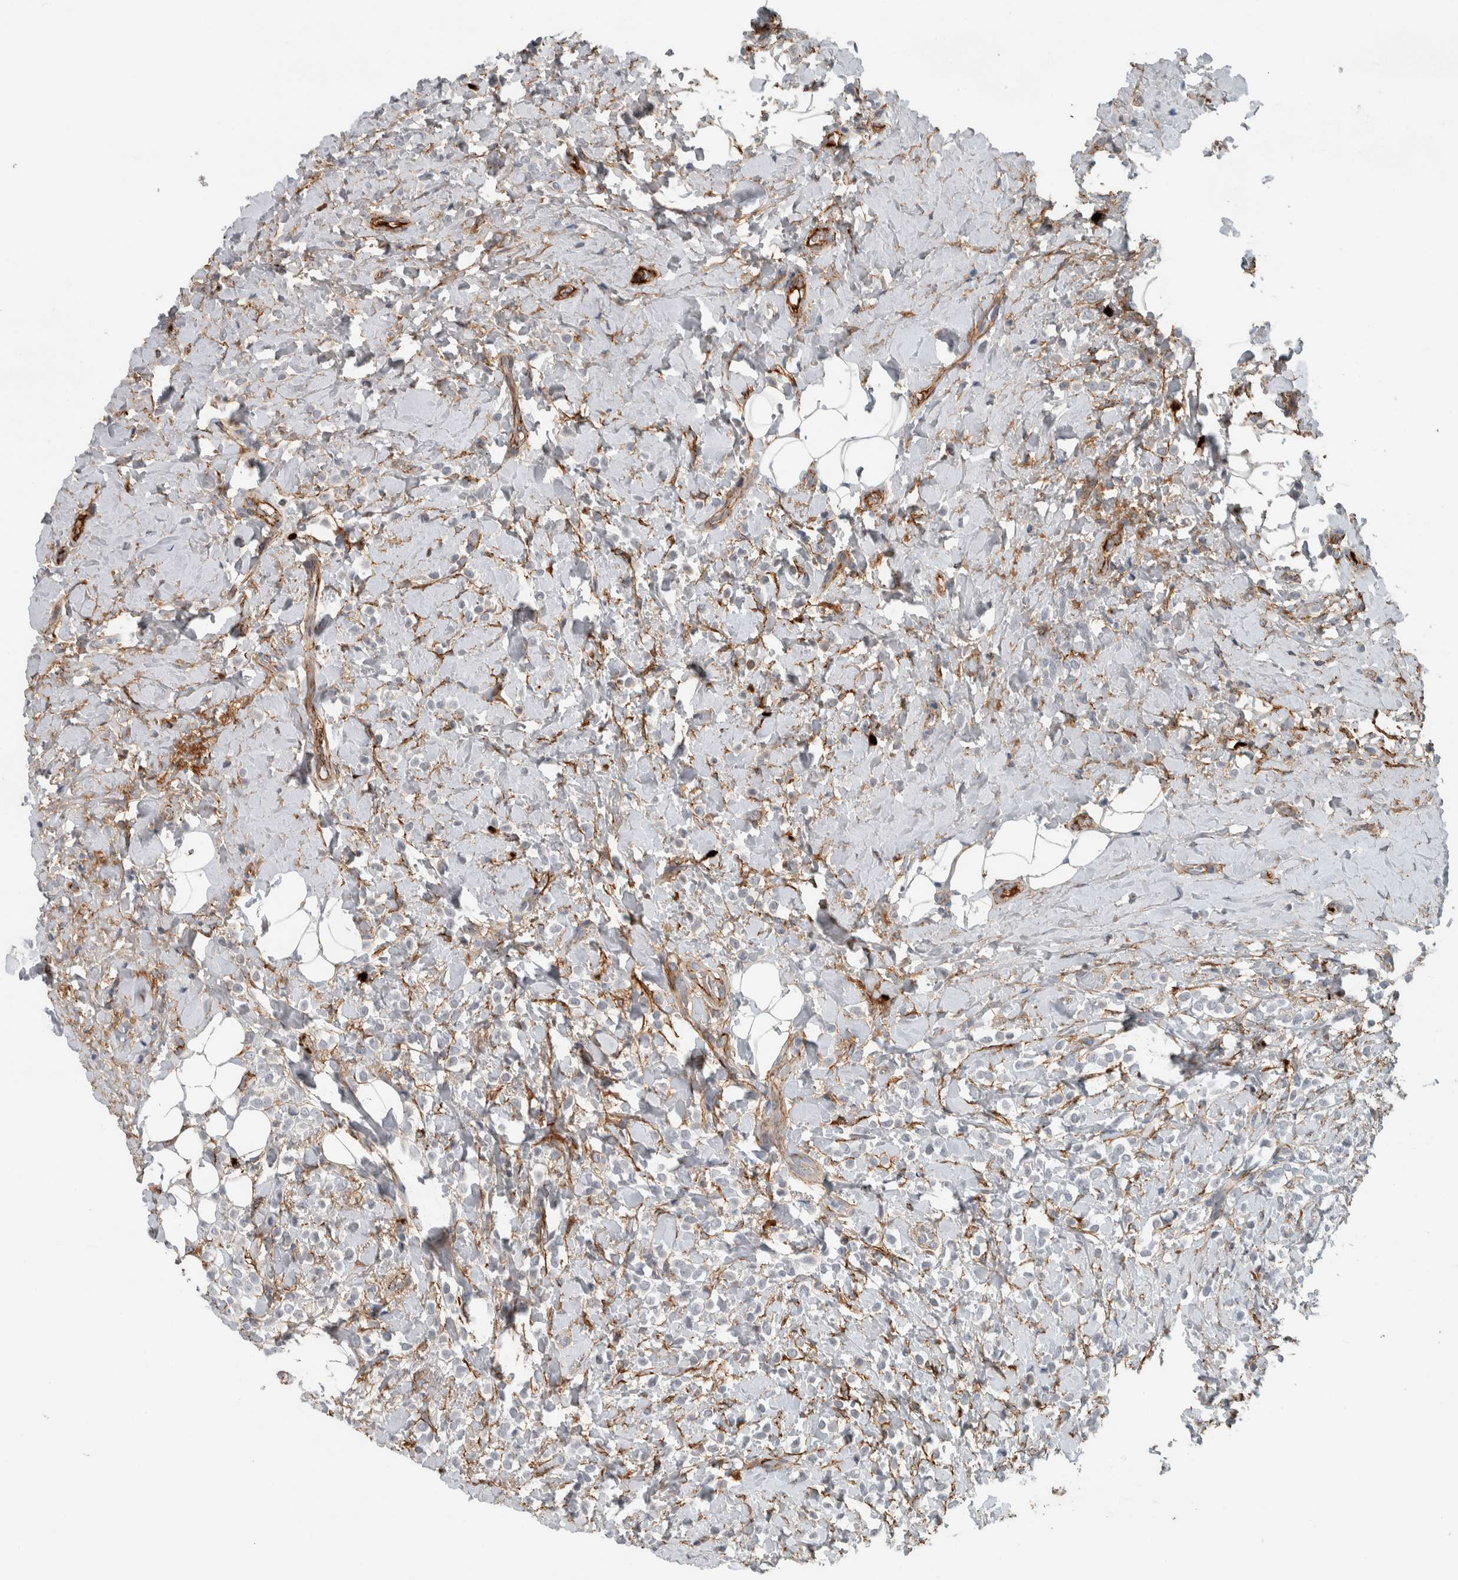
{"staining": {"intensity": "negative", "quantity": "none", "location": "none"}, "tissue": "breast cancer", "cell_type": "Tumor cells", "image_type": "cancer", "snomed": [{"axis": "morphology", "description": "Normal tissue, NOS"}, {"axis": "morphology", "description": "Lobular carcinoma"}, {"axis": "topography", "description": "Breast"}], "caption": "This is an immunohistochemistry (IHC) micrograph of human breast lobular carcinoma. There is no expression in tumor cells.", "gene": "FN1", "patient": {"sex": "female", "age": 50}}